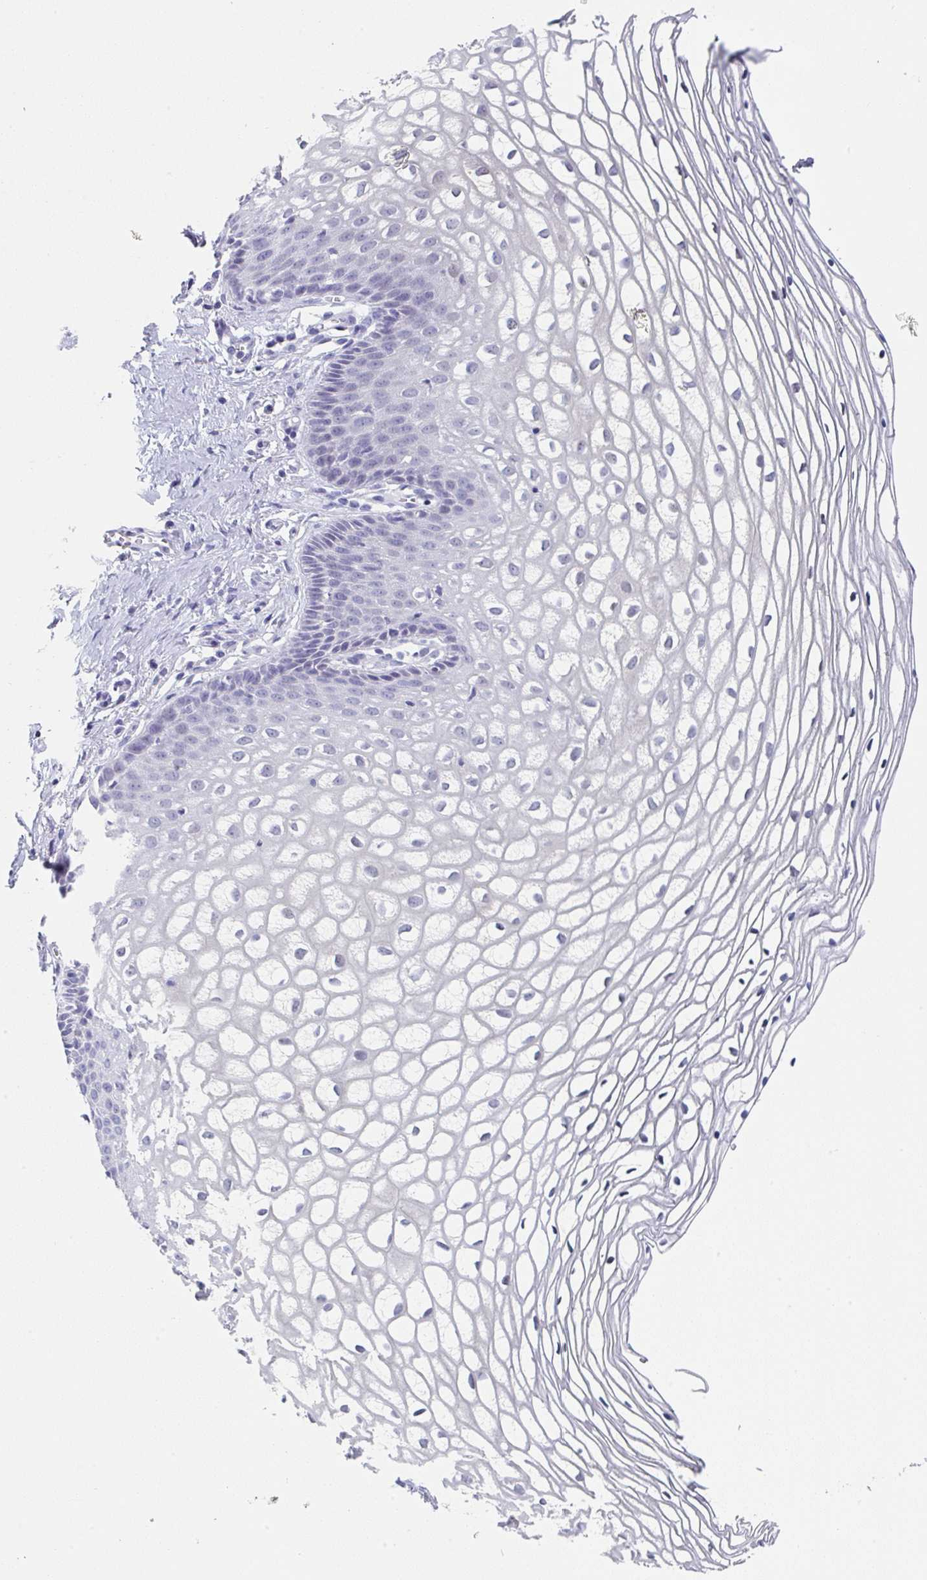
{"staining": {"intensity": "negative", "quantity": "none", "location": "none"}, "tissue": "cervix", "cell_type": "Glandular cells", "image_type": "normal", "snomed": [{"axis": "morphology", "description": "Normal tissue, NOS"}, {"axis": "topography", "description": "Cervix"}], "caption": "The immunohistochemistry (IHC) photomicrograph has no significant positivity in glandular cells of cervix.", "gene": "TNFRSF8", "patient": {"sex": "female", "age": 36}}